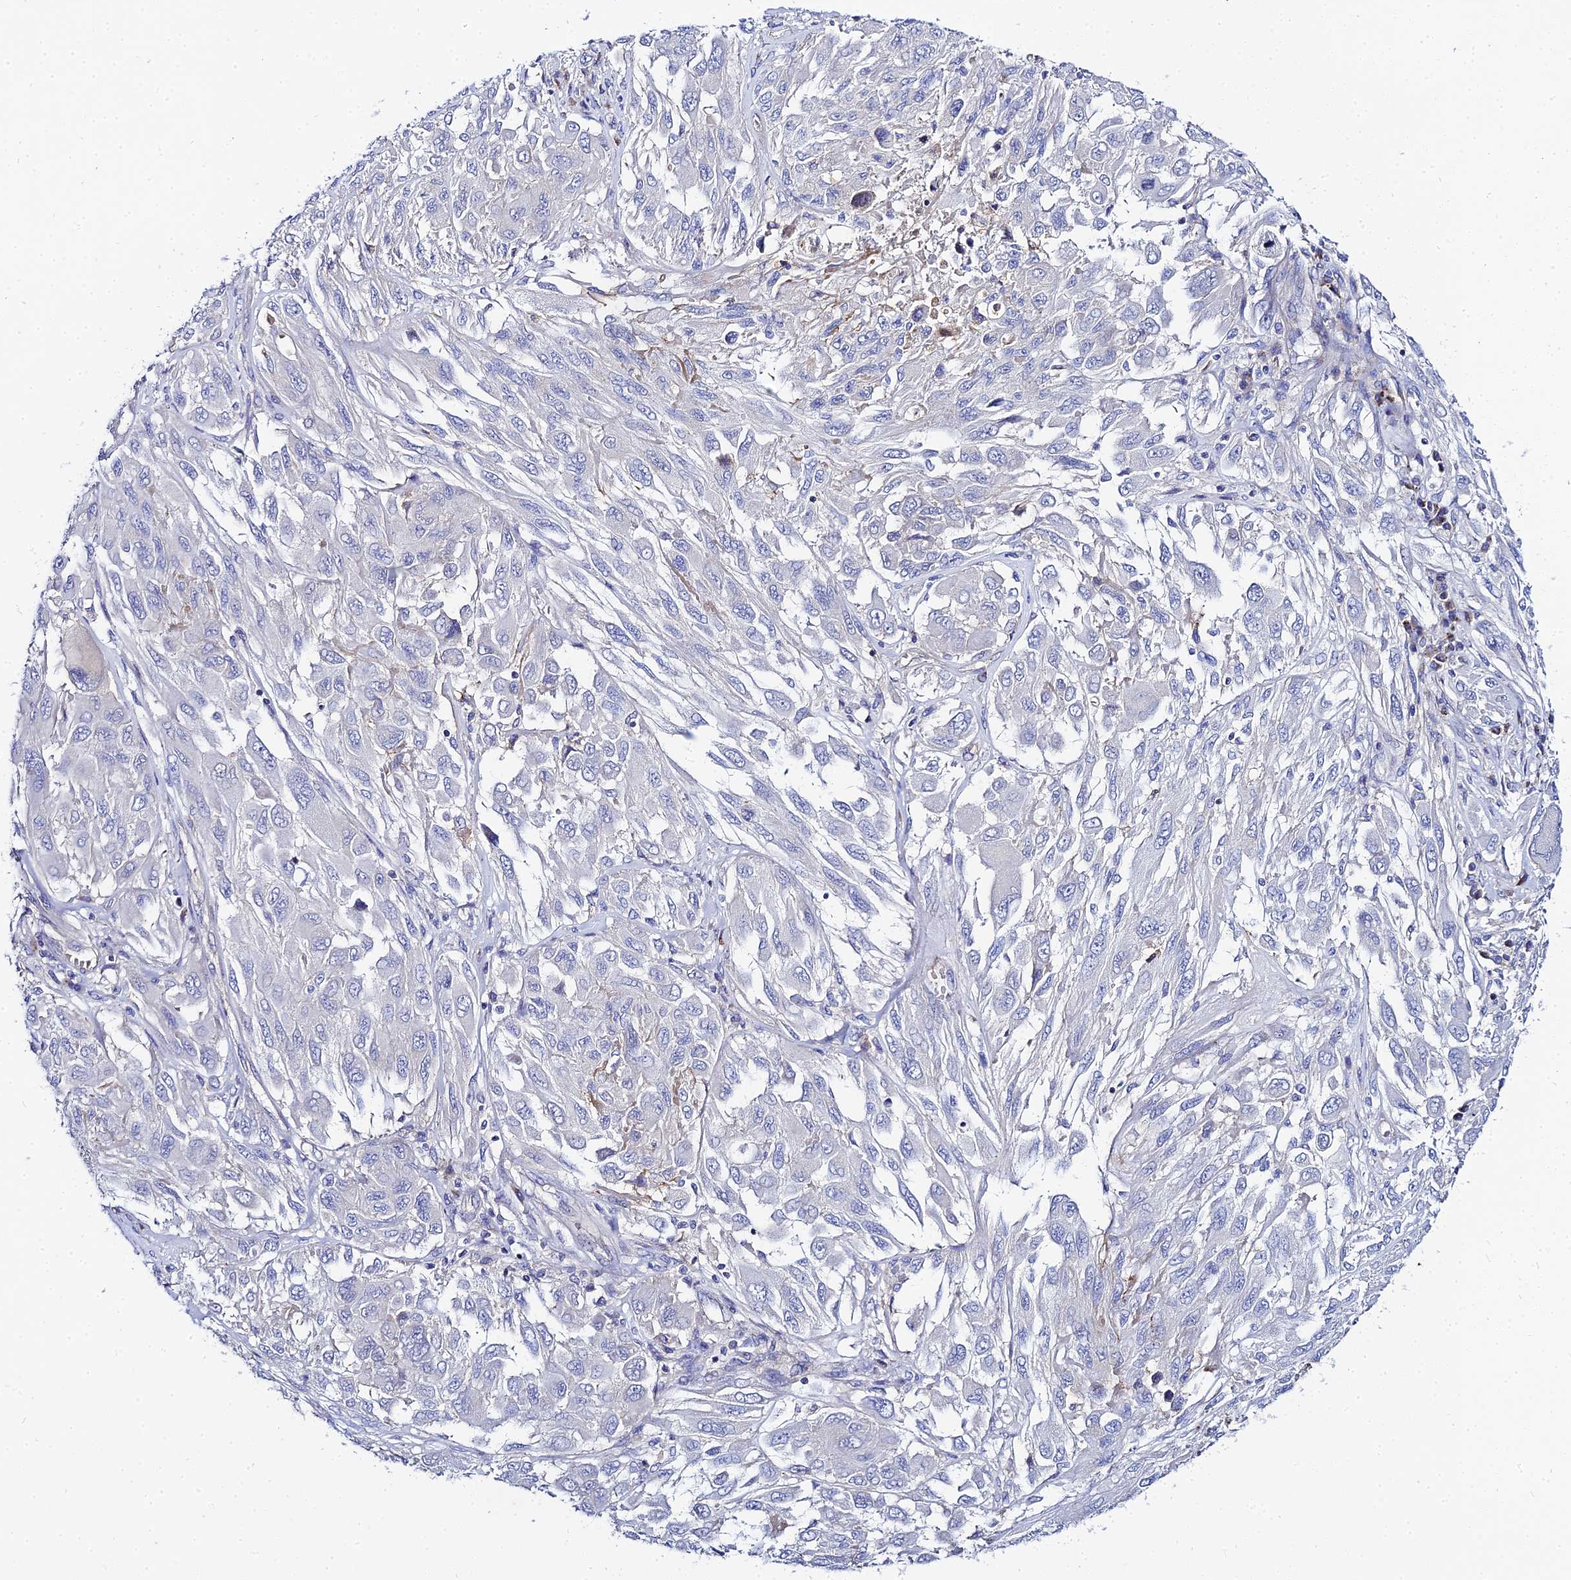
{"staining": {"intensity": "negative", "quantity": "none", "location": "none"}, "tissue": "melanoma", "cell_type": "Tumor cells", "image_type": "cancer", "snomed": [{"axis": "morphology", "description": "Malignant melanoma, NOS"}, {"axis": "topography", "description": "Skin"}], "caption": "This is an immunohistochemistry (IHC) photomicrograph of human melanoma. There is no positivity in tumor cells.", "gene": "APOBEC3H", "patient": {"sex": "female", "age": 91}}